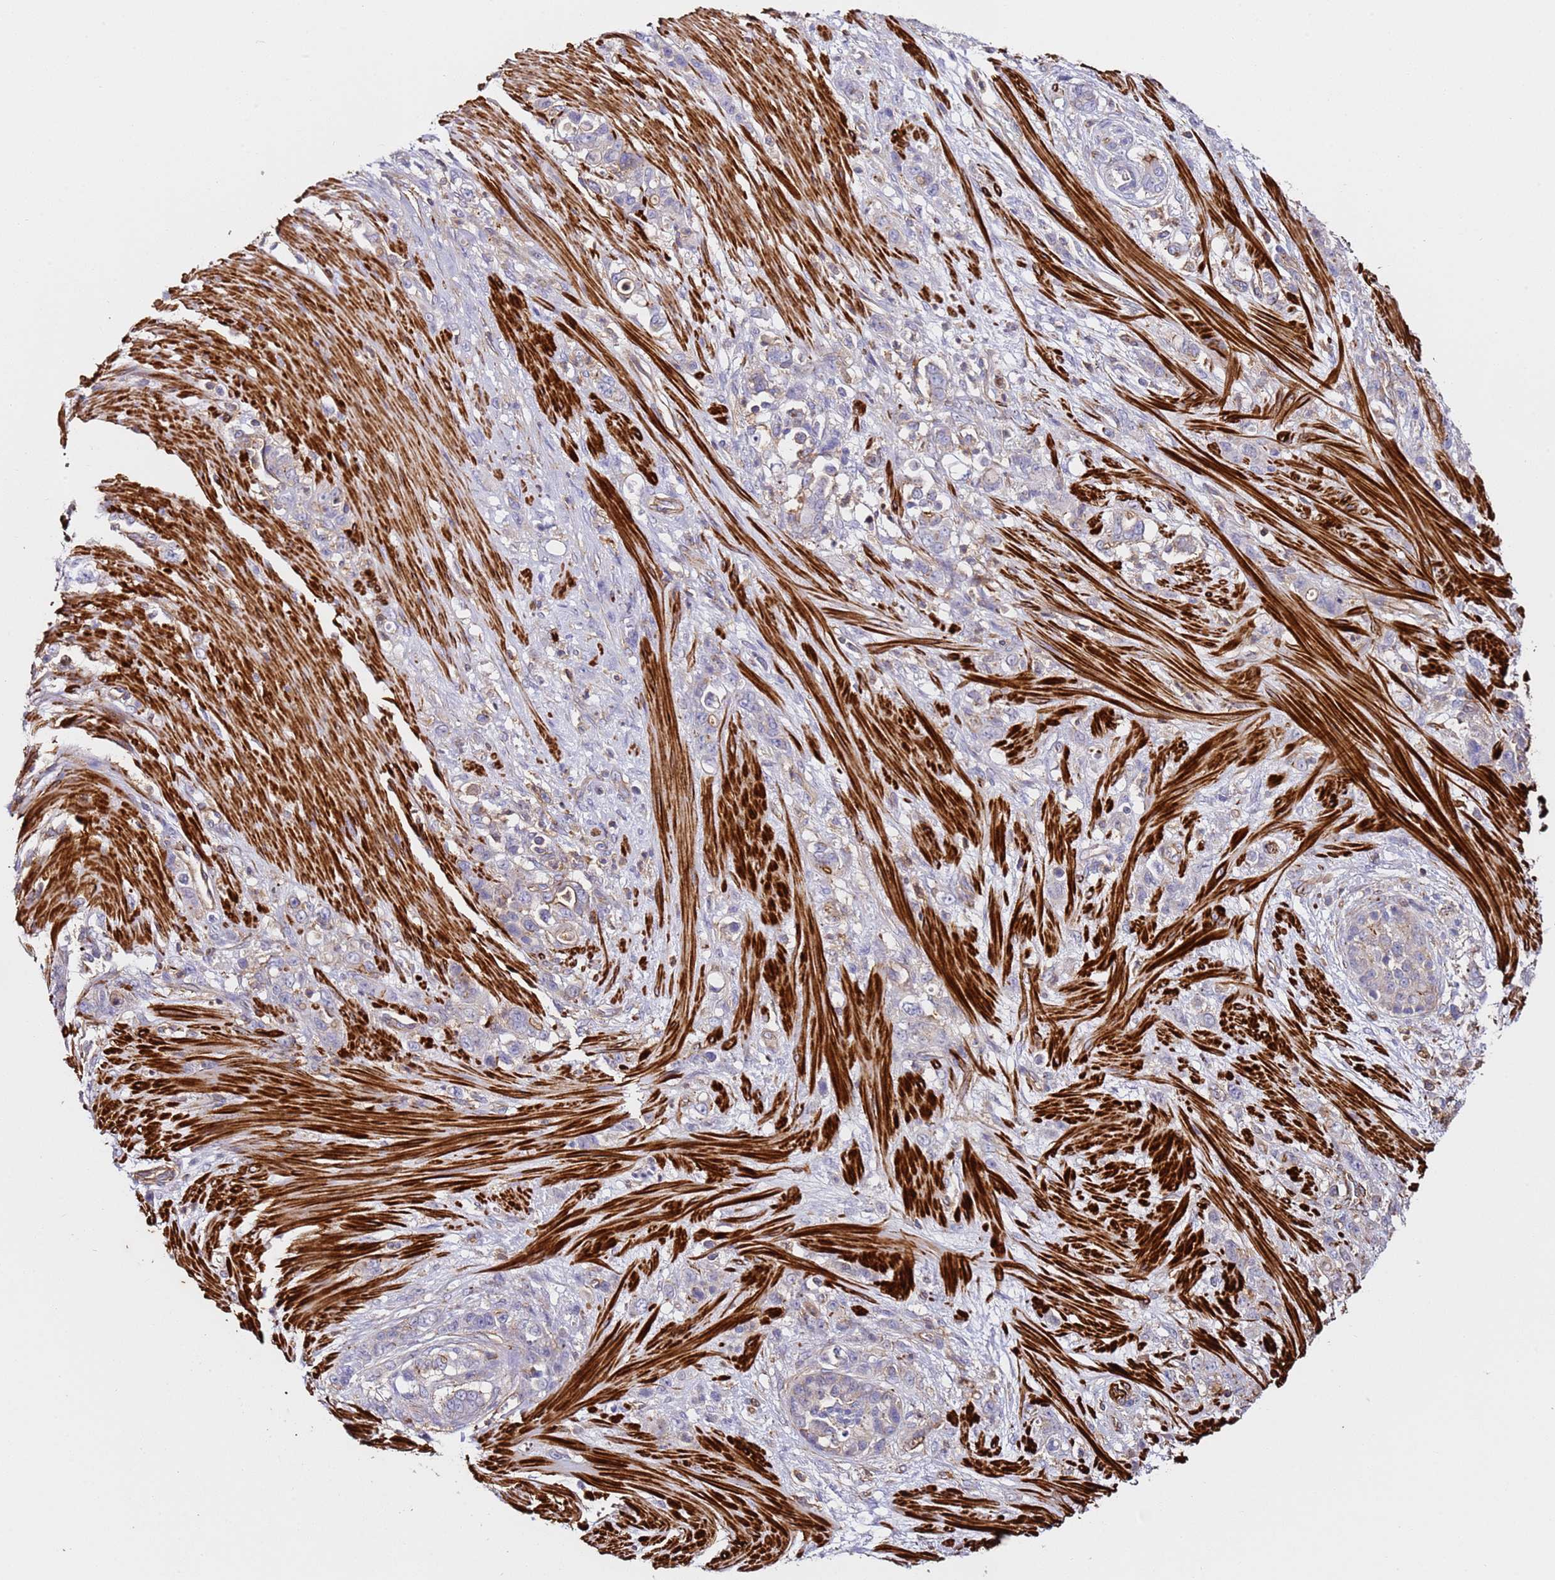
{"staining": {"intensity": "negative", "quantity": "none", "location": "none"}, "tissue": "stomach cancer", "cell_type": "Tumor cells", "image_type": "cancer", "snomed": [{"axis": "morphology", "description": "Normal tissue, NOS"}, {"axis": "morphology", "description": "Adenocarcinoma, NOS"}, {"axis": "topography", "description": "Stomach"}], "caption": "Immunohistochemical staining of stomach cancer reveals no significant staining in tumor cells.", "gene": "ZNF671", "patient": {"sex": "female", "age": 79}}